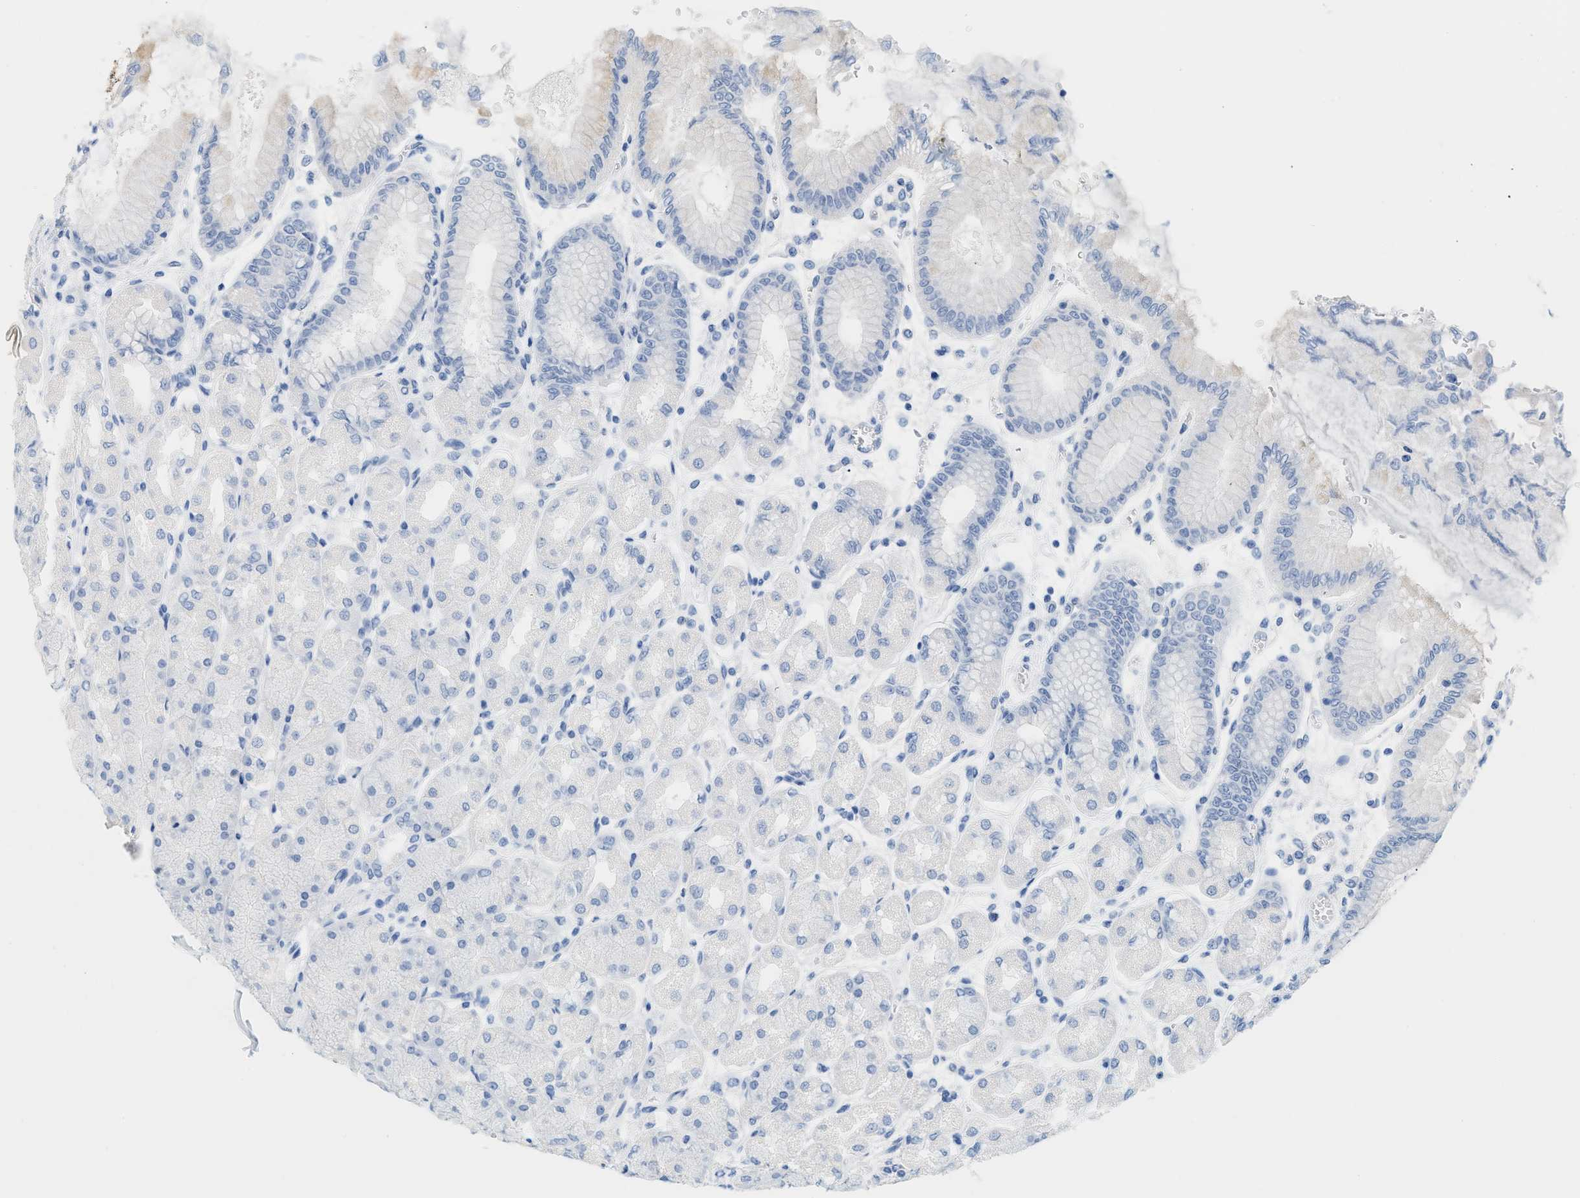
{"staining": {"intensity": "negative", "quantity": "none", "location": "none"}, "tissue": "stomach", "cell_type": "Glandular cells", "image_type": "normal", "snomed": [{"axis": "morphology", "description": "Normal tissue, NOS"}, {"axis": "topography", "description": "Stomach, upper"}], "caption": "Glandular cells are negative for brown protein staining in unremarkable stomach. (DAB (3,3'-diaminobenzidine) immunohistochemistry with hematoxylin counter stain).", "gene": "PAPPA", "patient": {"sex": "female", "age": 56}}